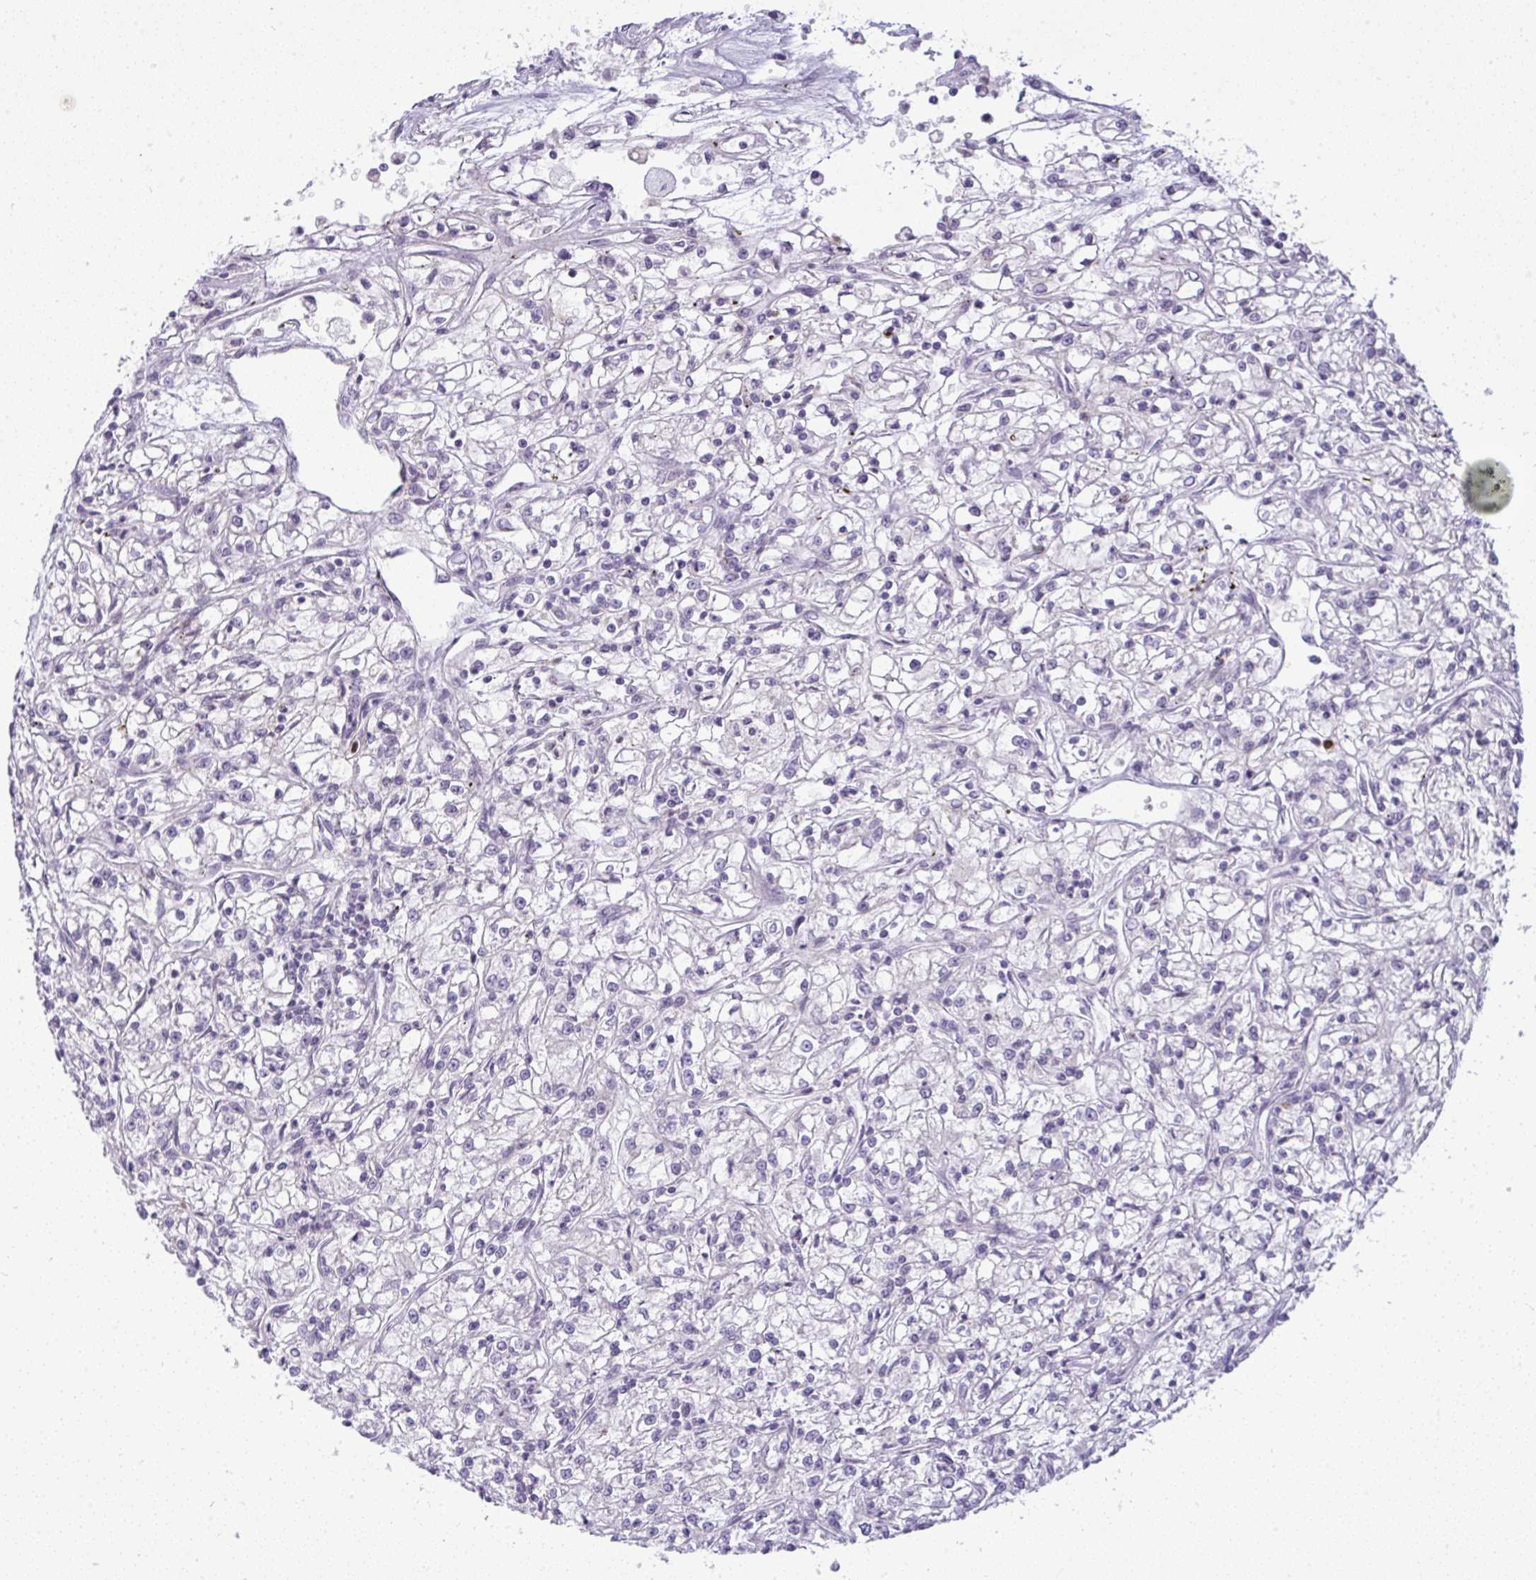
{"staining": {"intensity": "negative", "quantity": "none", "location": "none"}, "tissue": "renal cancer", "cell_type": "Tumor cells", "image_type": "cancer", "snomed": [{"axis": "morphology", "description": "Adenocarcinoma, NOS"}, {"axis": "topography", "description": "Kidney"}], "caption": "This histopathology image is of renal cancer (adenocarcinoma) stained with immunohistochemistry to label a protein in brown with the nuclei are counter-stained blue. There is no positivity in tumor cells.", "gene": "DZIP1", "patient": {"sex": "female", "age": 59}}